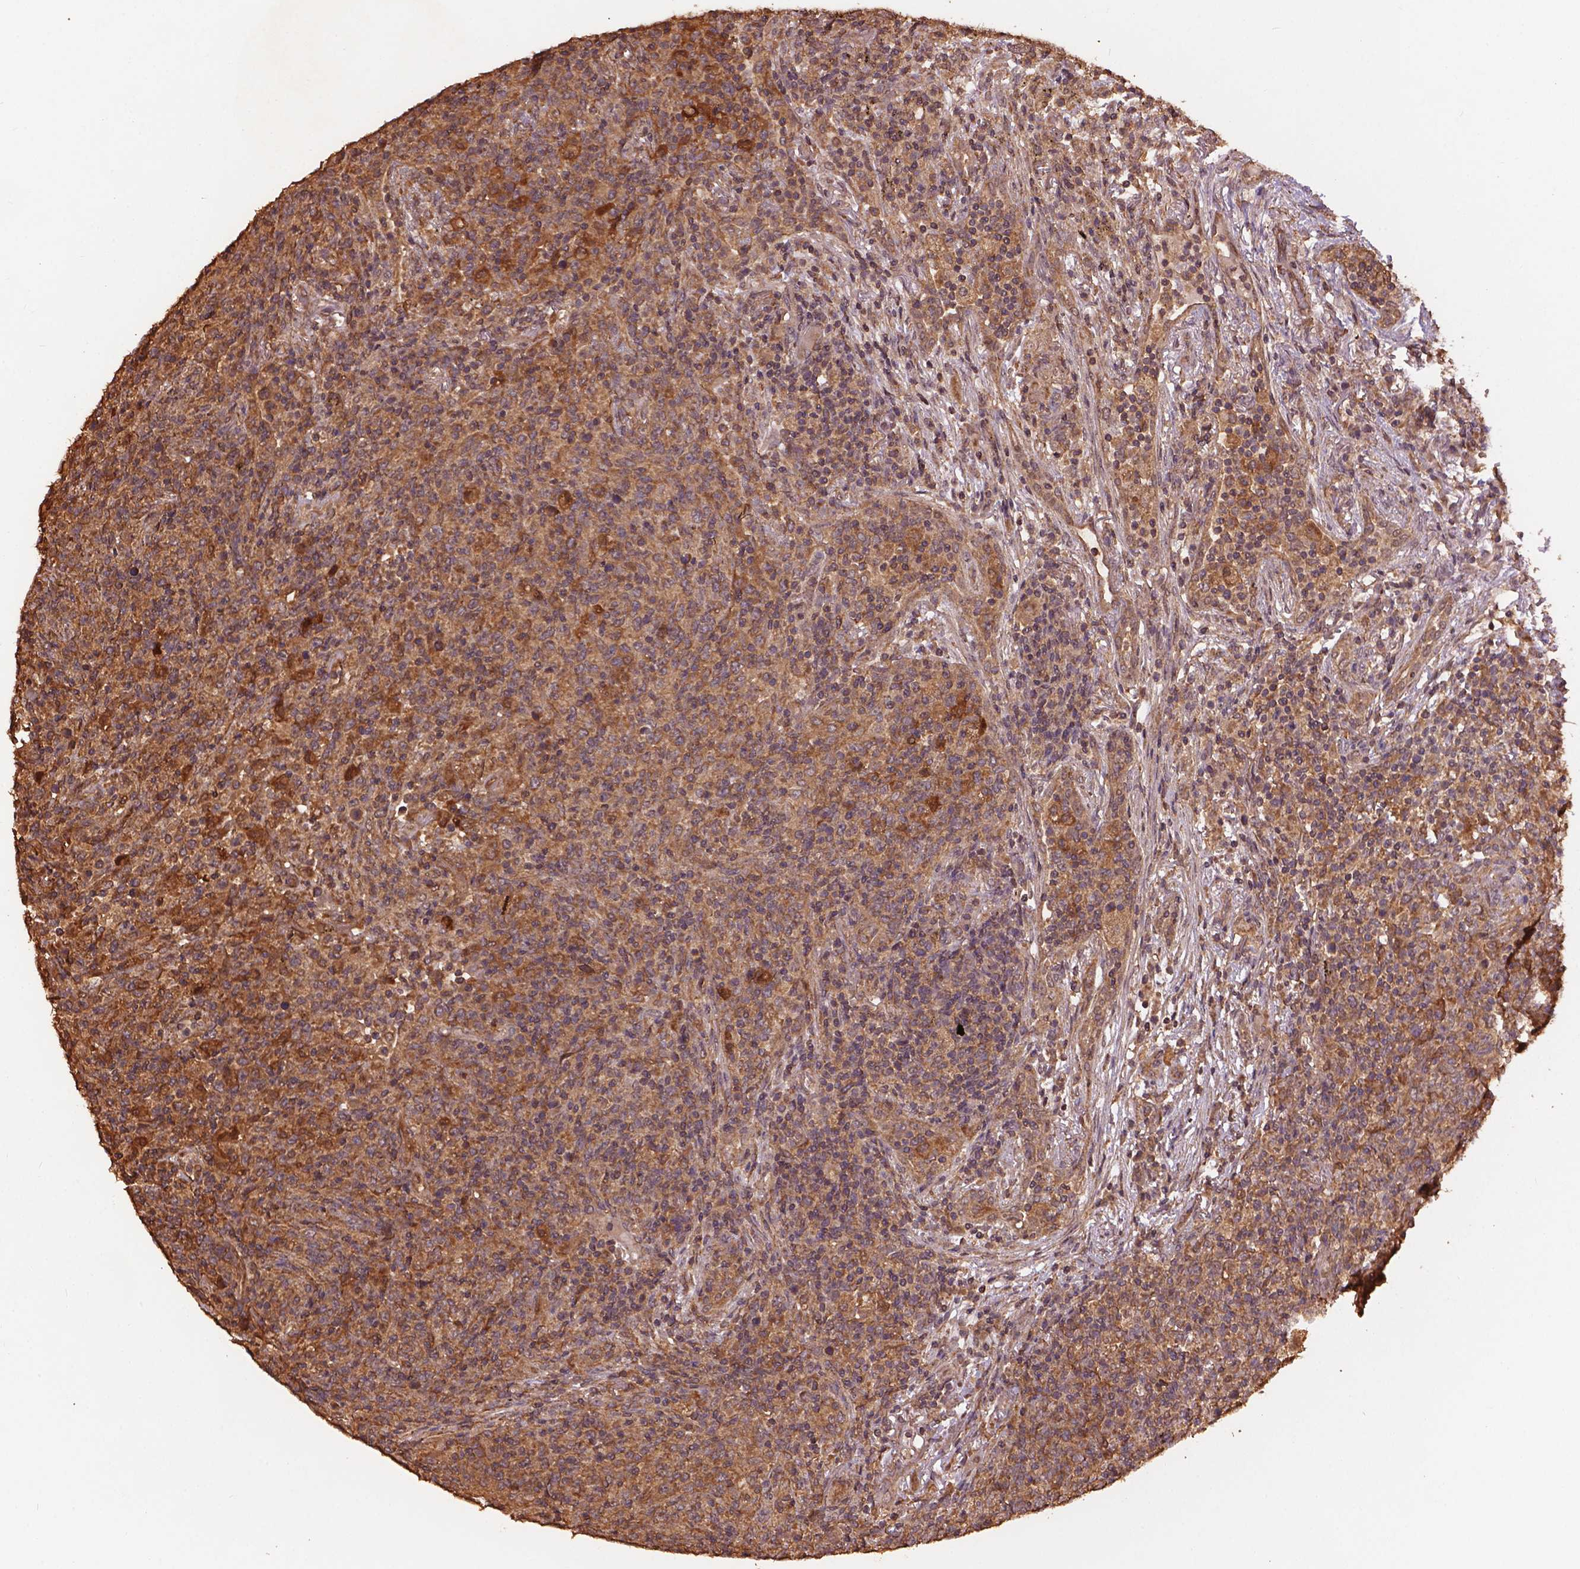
{"staining": {"intensity": "moderate", "quantity": ">75%", "location": "cytoplasmic/membranous"}, "tissue": "lymphoma", "cell_type": "Tumor cells", "image_type": "cancer", "snomed": [{"axis": "morphology", "description": "Malignant lymphoma, non-Hodgkin's type, High grade"}, {"axis": "topography", "description": "Lung"}], "caption": "Immunohistochemical staining of high-grade malignant lymphoma, non-Hodgkin's type demonstrates moderate cytoplasmic/membranous protein staining in about >75% of tumor cells. Immunohistochemistry stains the protein in brown and the nuclei are stained blue.", "gene": "BABAM1", "patient": {"sex": "male", "age": 79}}